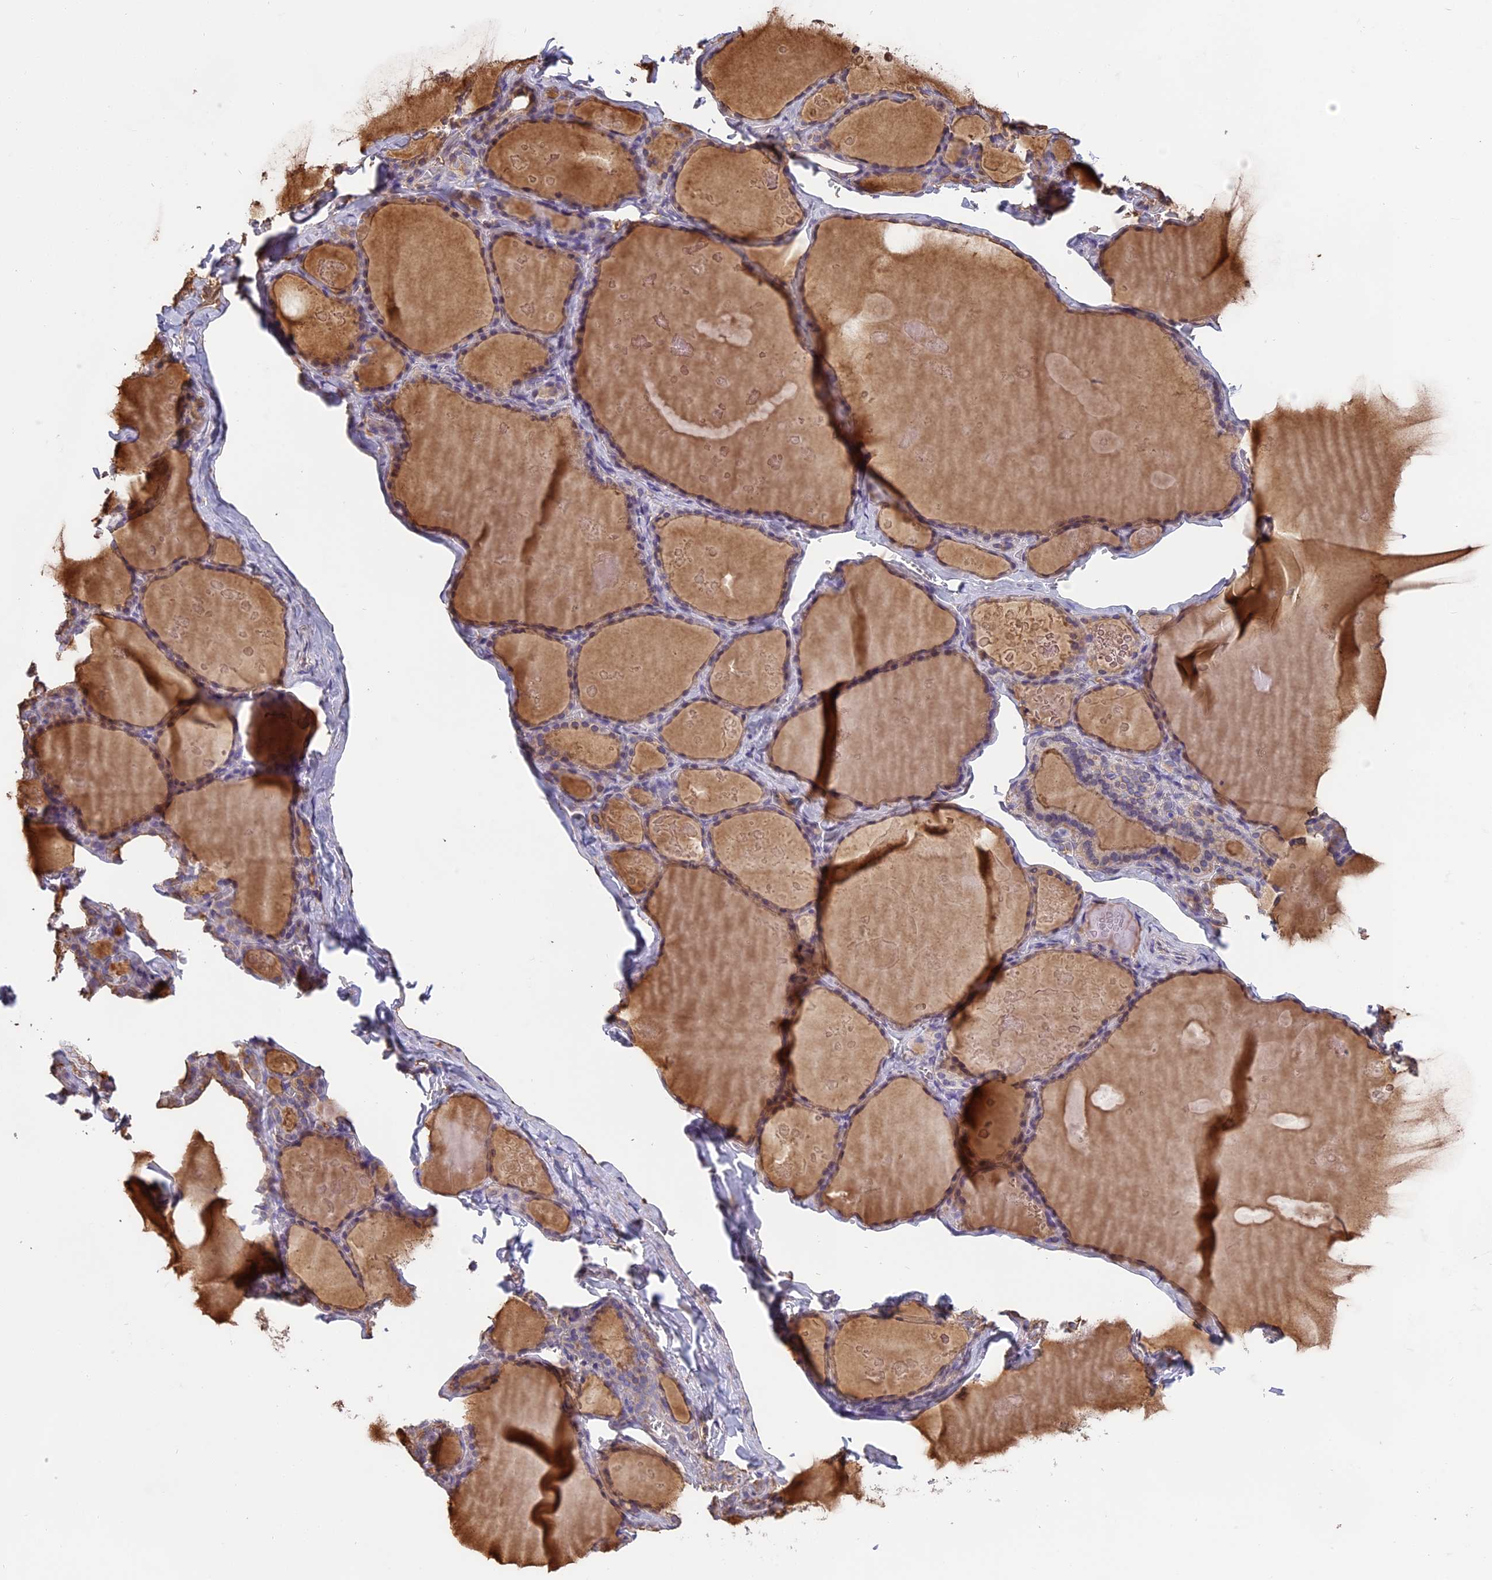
{"staining": {"intensity": "weak", "quantity": "25%-75%", "location": "cytoplasmic/membranous"}, "tissue": "thyroid gland", "cell_type": "Glandular cells", "image_type": "normal", "snomed": [{"axis": "morphology", "description": "Normal tissue, NOS"}, {"axis": "topography", "description": "Thyroid gland"}], "caption": "Immunohistochemical staining of unremarkable thyroid gland reveals weak cytoplasmic/membranous protein expression in approximately 25%-75% of glandular cells. The protein is stained brown, and the nuclei are stained in blue (DAB (3,3'-diaminobenzidine) IHC with brightfield microscopy, high magnification).", "gene": "TMEM255B", "patient": {"sex": "male", "age": 56}}